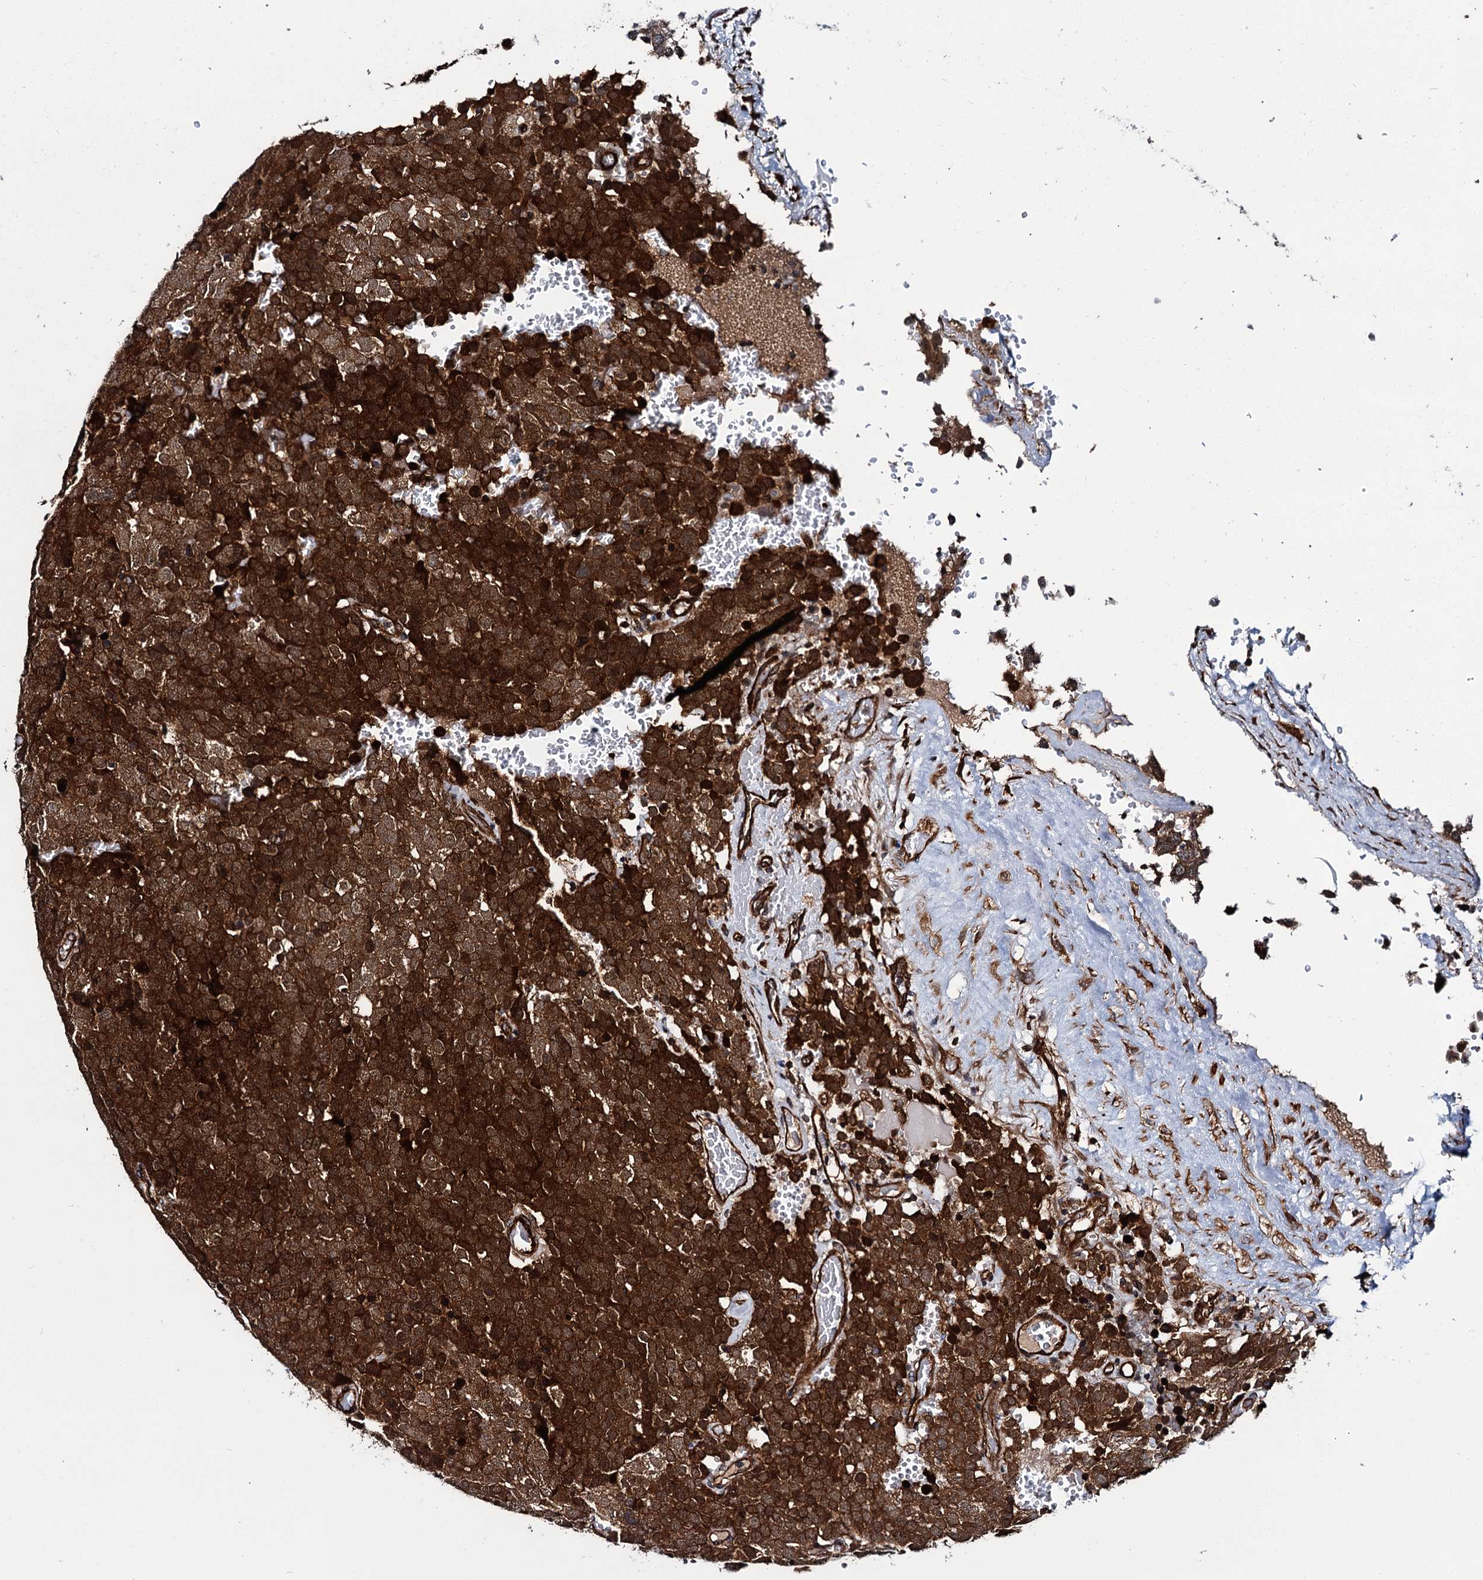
{"staining": {"intensity": "strong", "quantity": ">75%", "location": "cytoplasmic/membranous"}, "tissue": "testis cancer", "cell_type": "Tumor cells", "image_type": "cancer", "snomed": [{"axis": "morphology", "description": "Seminoma, NOS"}, {"axis": "topography", "description": "Testis"}], "caption": "Immunohistochemical staining of testis cancer (seminoma) exhibits strong cytoplasmic/membranous protein staining in about >75% of tumor cells.", "gene": "ZFYVE19", "patient": {"sex": "male", "age": 71}}